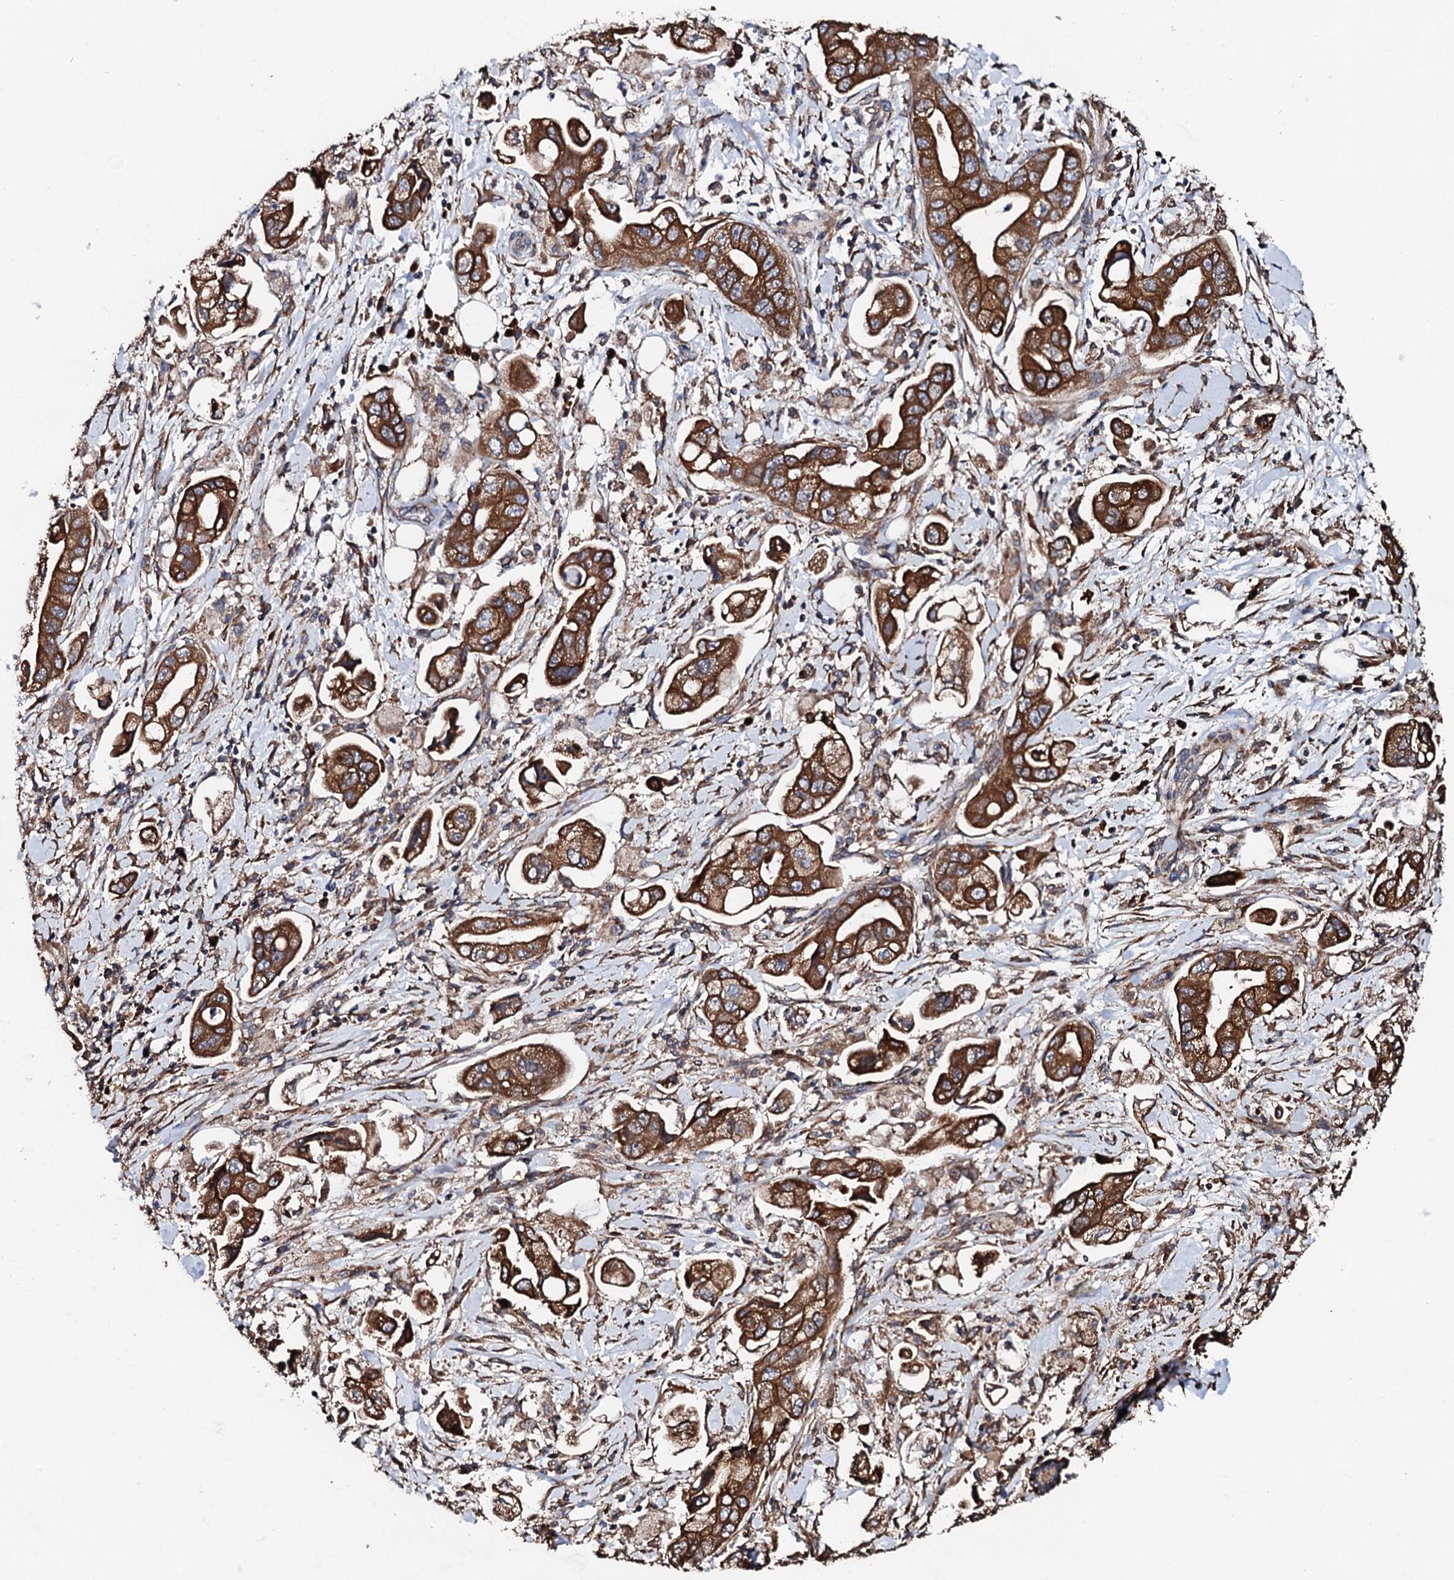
{"staining": {"intensity": "strong", "quantity": ">75%", "location": "cytoplasmic/membranous"}, "tissue": "stomach cancer", "cell_type": "Tumor cells", "image_type": "cancer", "snomed": [{"axis": "morphology", "description": "Adenocarcinoma, NOS"}, {"axis": "topography", "description": "Stomach"}], "caption": "Immunohistochemical staining of adenocarcinoma (stomach) displays high levels of strong cytoplasmic/membranous expression in about >75% of tumor cells.", "gene": "CKAP5", "patient": {"sex": "male", "age": 62}}